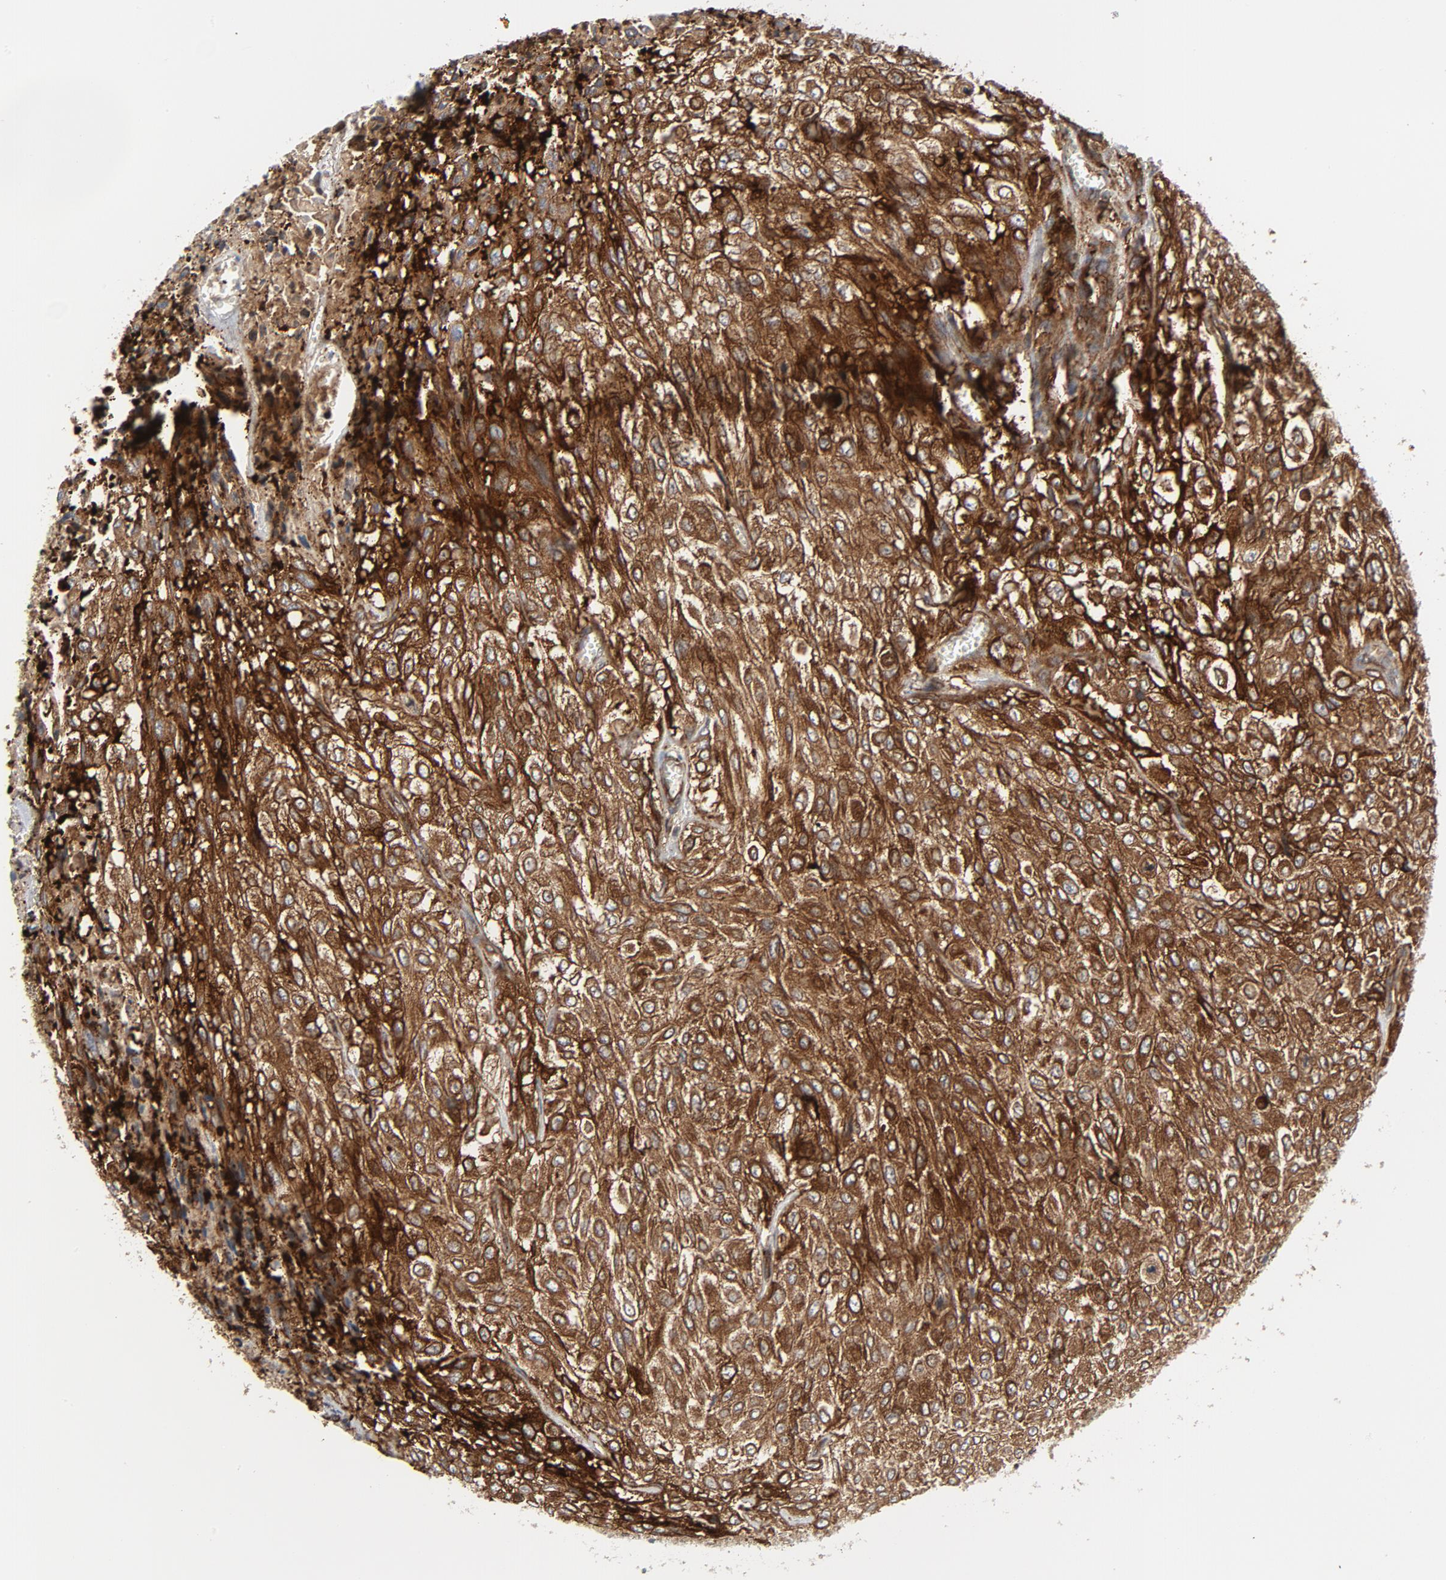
{"staining": {"intensity": "strong", "quantity": ">75%", "location": "cytoplasmic/membranous"}, "tissue": "urothelial cancer", "cell_type": "Tumor cells", "image_type": "cancer", "snomed": [{"axis": "morphology", "description": "Urothelial carcinoma, High grade"}, {"axis": "topography", "description": "Urinary bladder"}], "caption": "A high-resolution histopathology image shows IHC staining of urothelial cancer, which shows strong cytoplasmic/membranous staining in about >75% of tumor cells. (brown staining indicates protein expression, while blue staining denotes nuclei).", "gene": "YES1", "patient": {"sex": "male", "age": 57}}